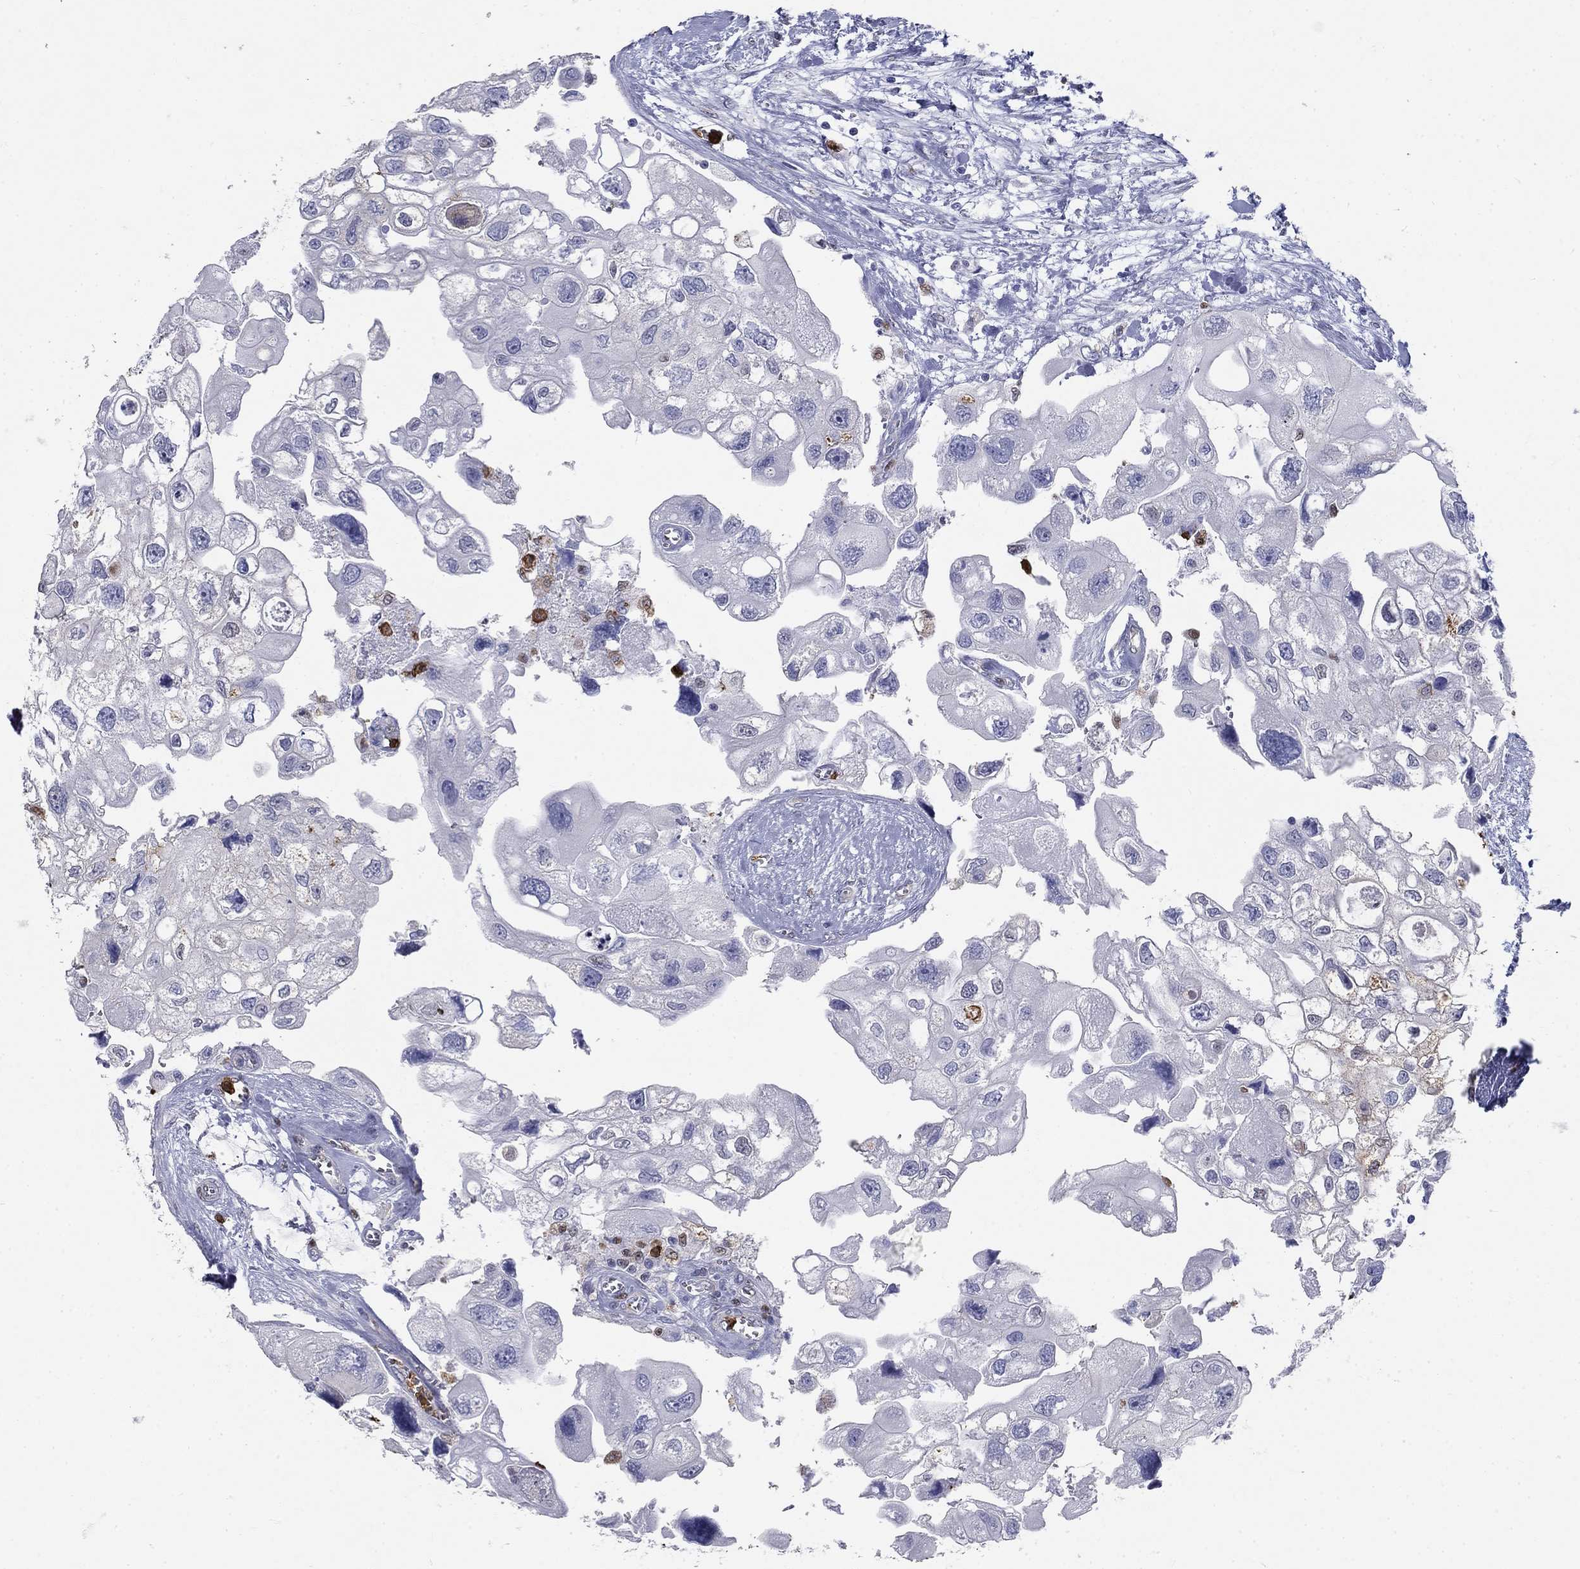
{"staining": {"intensity": "negative", "quantity": "none", "location": "none"}, "tissue": "urothelial cancer", "cell_type": "Tumor cells", "image_type": "cancer", "snomed": [{"axis": "morphology", "description": "Urothelial carcinoma, High grade"}, {"axis": "topography", "description": "Urinary bladder"}], "caption": "A histopathology image of urothelial cancer stained for a protein displays no brown staining in tumor cells. (DAB (3,3'-diaminobenzidine) immunohistochemistry visualized using brightfield microscopy, high magnification).", "gene": "IGSF8", "patient": {"sex": "male", "age": 59}}